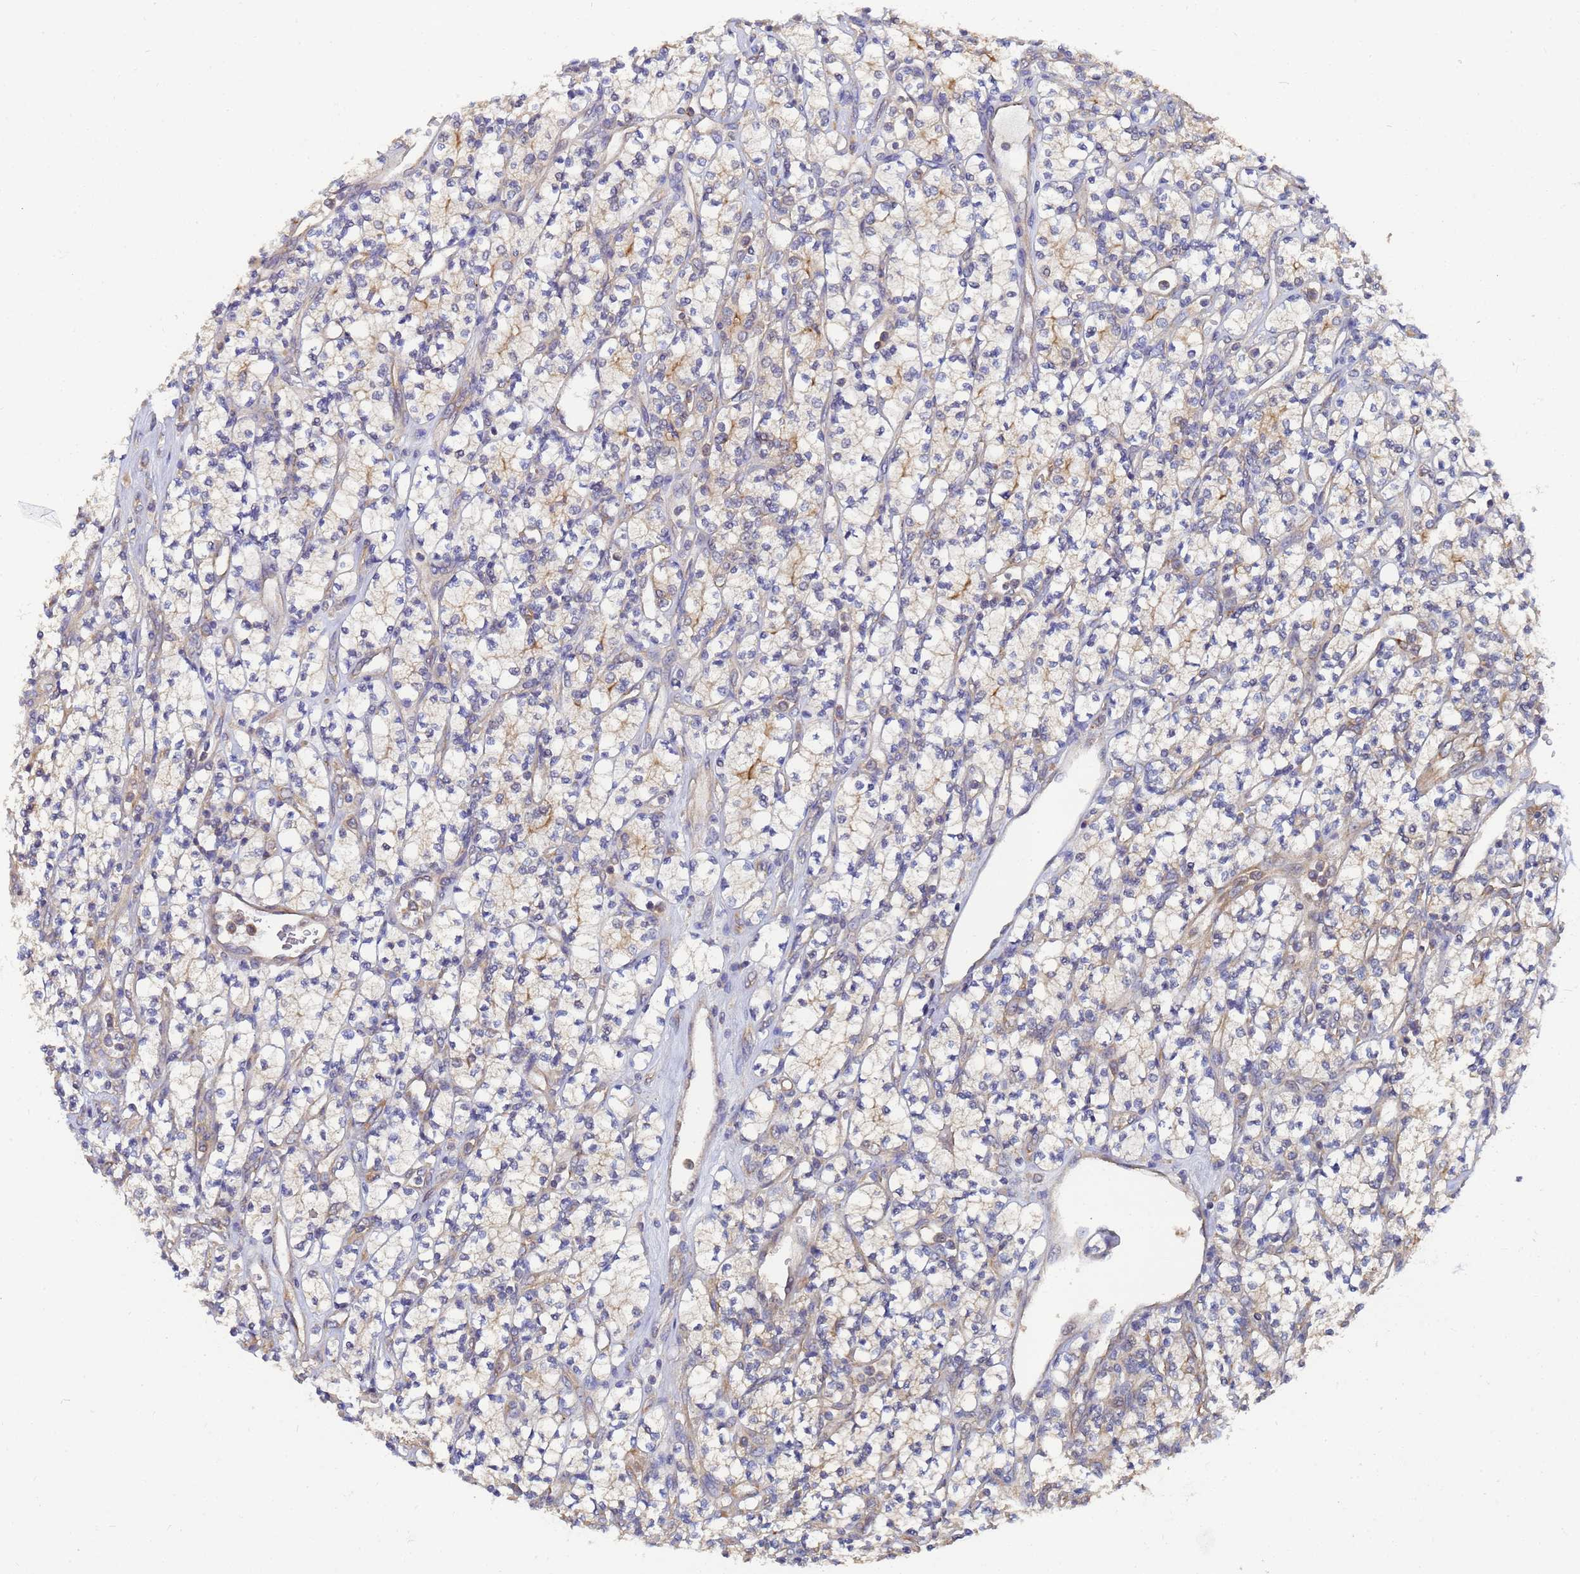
{"staining": {"intensity": "weak", "quantity": "<25%", "location": "cytoplasmic/membranous"}, "tissue": "renal cancer", "cell_type": "Tumor cells", "image_type": "cancer", "snomed": [{"axis": "morphology", "description": "Adenocarcinoma, NOS"}, {"axis": "topography", "description": "Kidney"}], "caption": "This is an immunohistochemistry micrograph of human renal cancer. There is no staining in tumor cells.", "gene": "ALS2CL", "patient": {"sex": "male", "age": 77}}